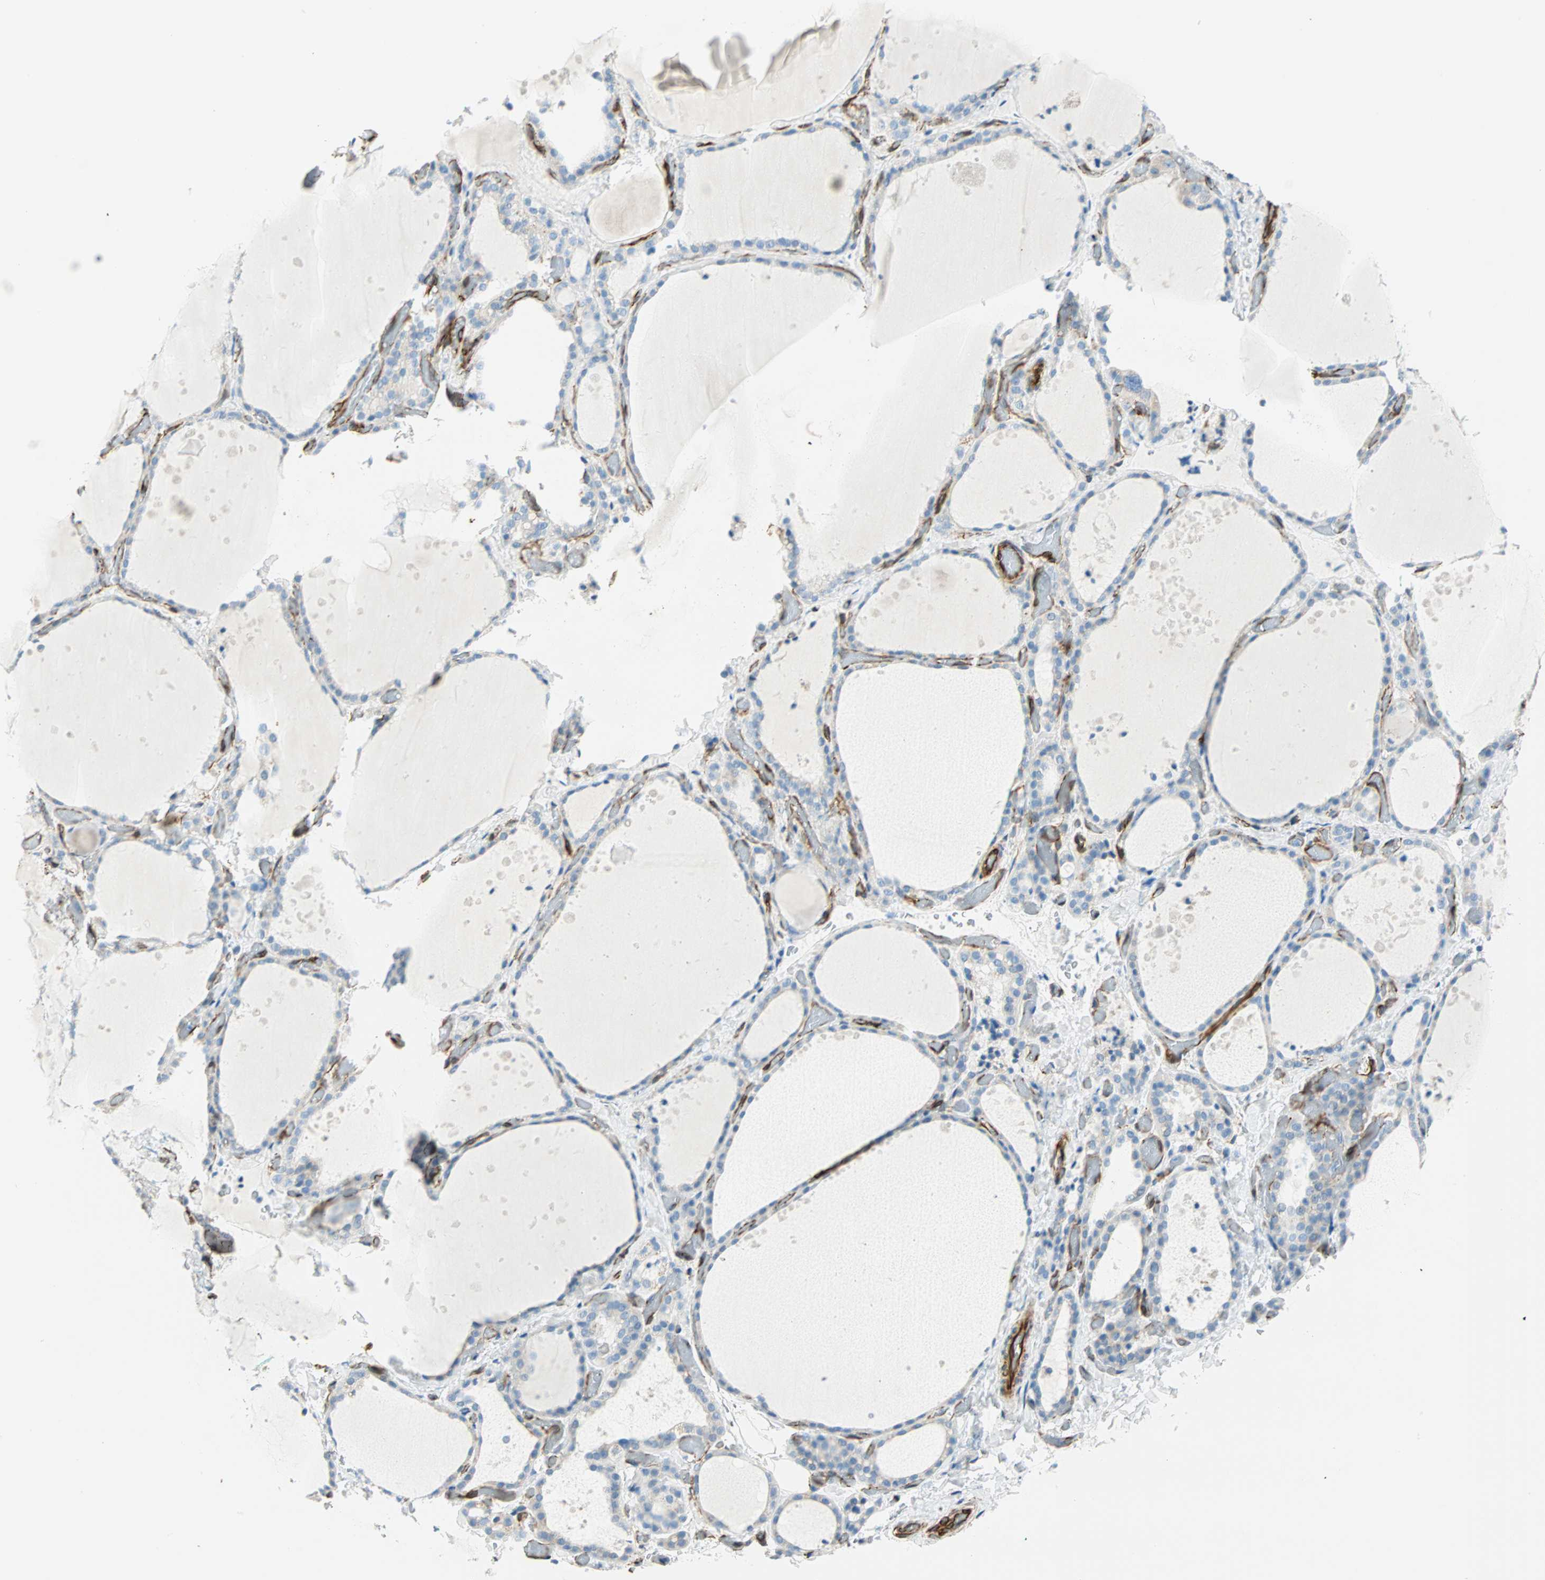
{"staining": {"intensity": "negative", "quantity": "none", "location": "none"}, "tissue": "thyroid gland", "cell_type": "Glandular cells", "image_type": "normal", "snomed": [{"axis": "morphology", "description": "Normal tissue, NOS"}, {"axis": "topography", "description": "Thyroid gland"}], "caption": "Immunohistochemistry (IHC) histopathology image of unremarkable human thyroid gland stained for a protein (brown), which shows no positivity in glandular cells.", "gene": "NES", "patient": {"sex": "female", "age": 44}}